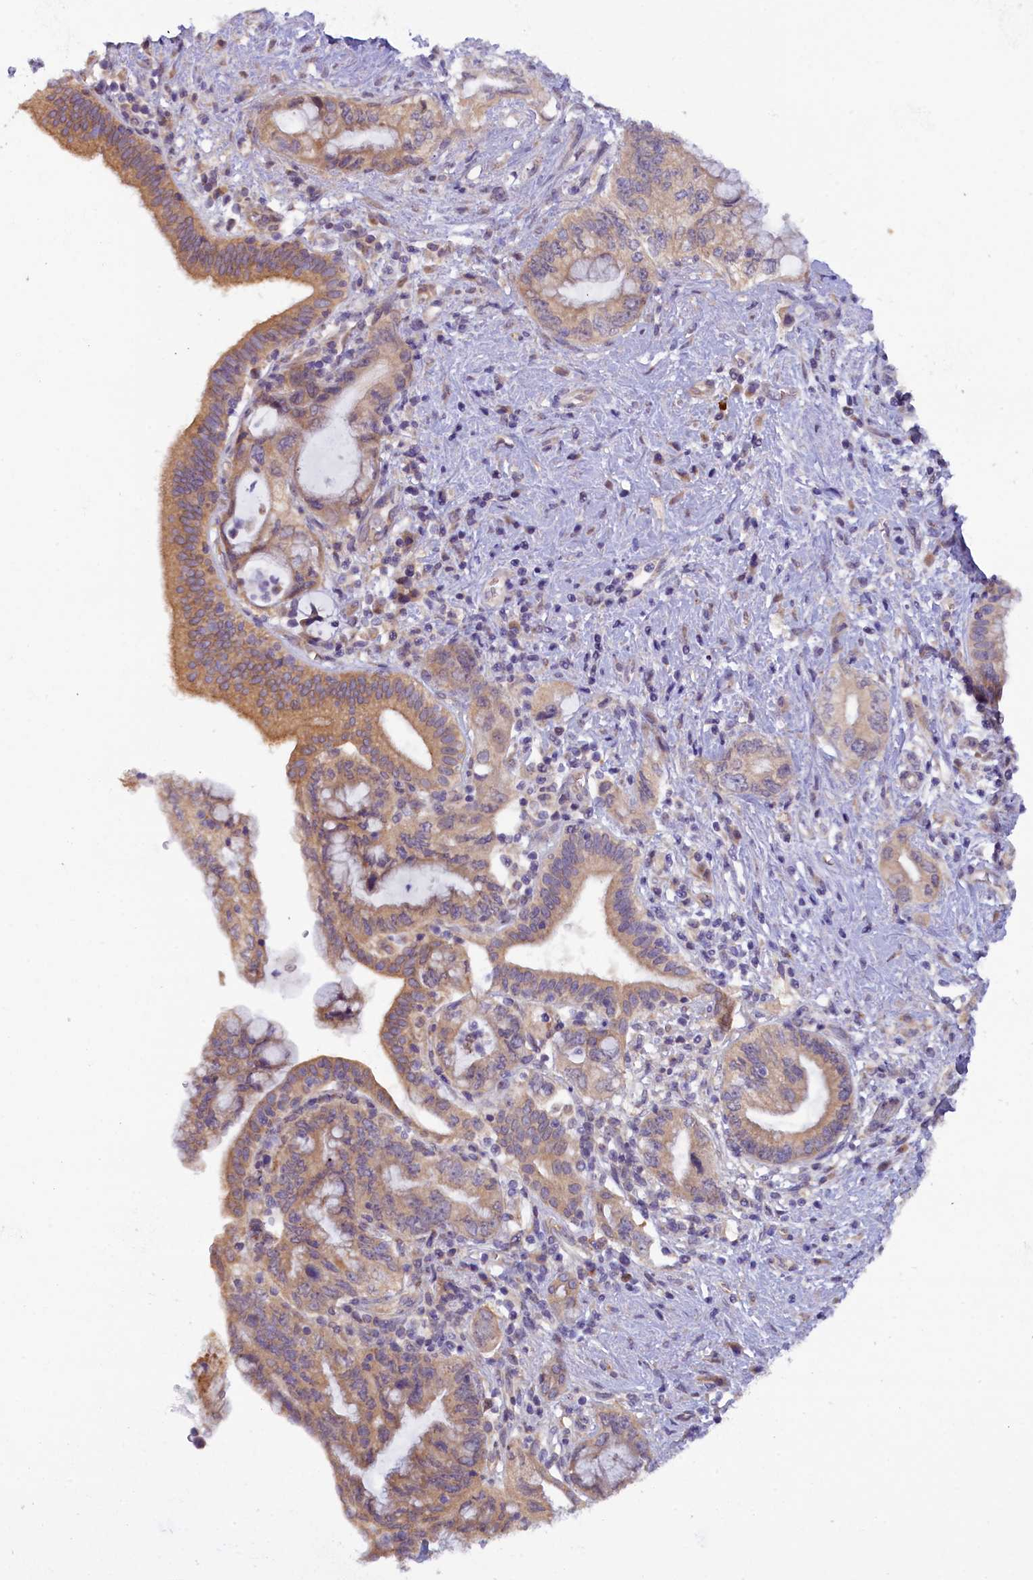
{"staining": {"intensity": "moderate", "quantity": ">75%", "location": "cytoplasmic/membranous"}, "tissue": "pancreatic cancer", "cell_type": "Tumor cells", "image_type": "cancer", "snomed": [{"axis": "morphology", "description": "Adenocarcinoma, NOS"}, {"axis": "topography", "description": "Pancreas"}], "caption": "A high-resolution photomicrograph shows IHC staining of pancreatic adenocarcinoma, which exhibits moderate cytoplasmic/membranous positivity in about >75% of tumor cells.", "gene": "CCDC9B", "patient": {"sex": "female", "age": 73}}